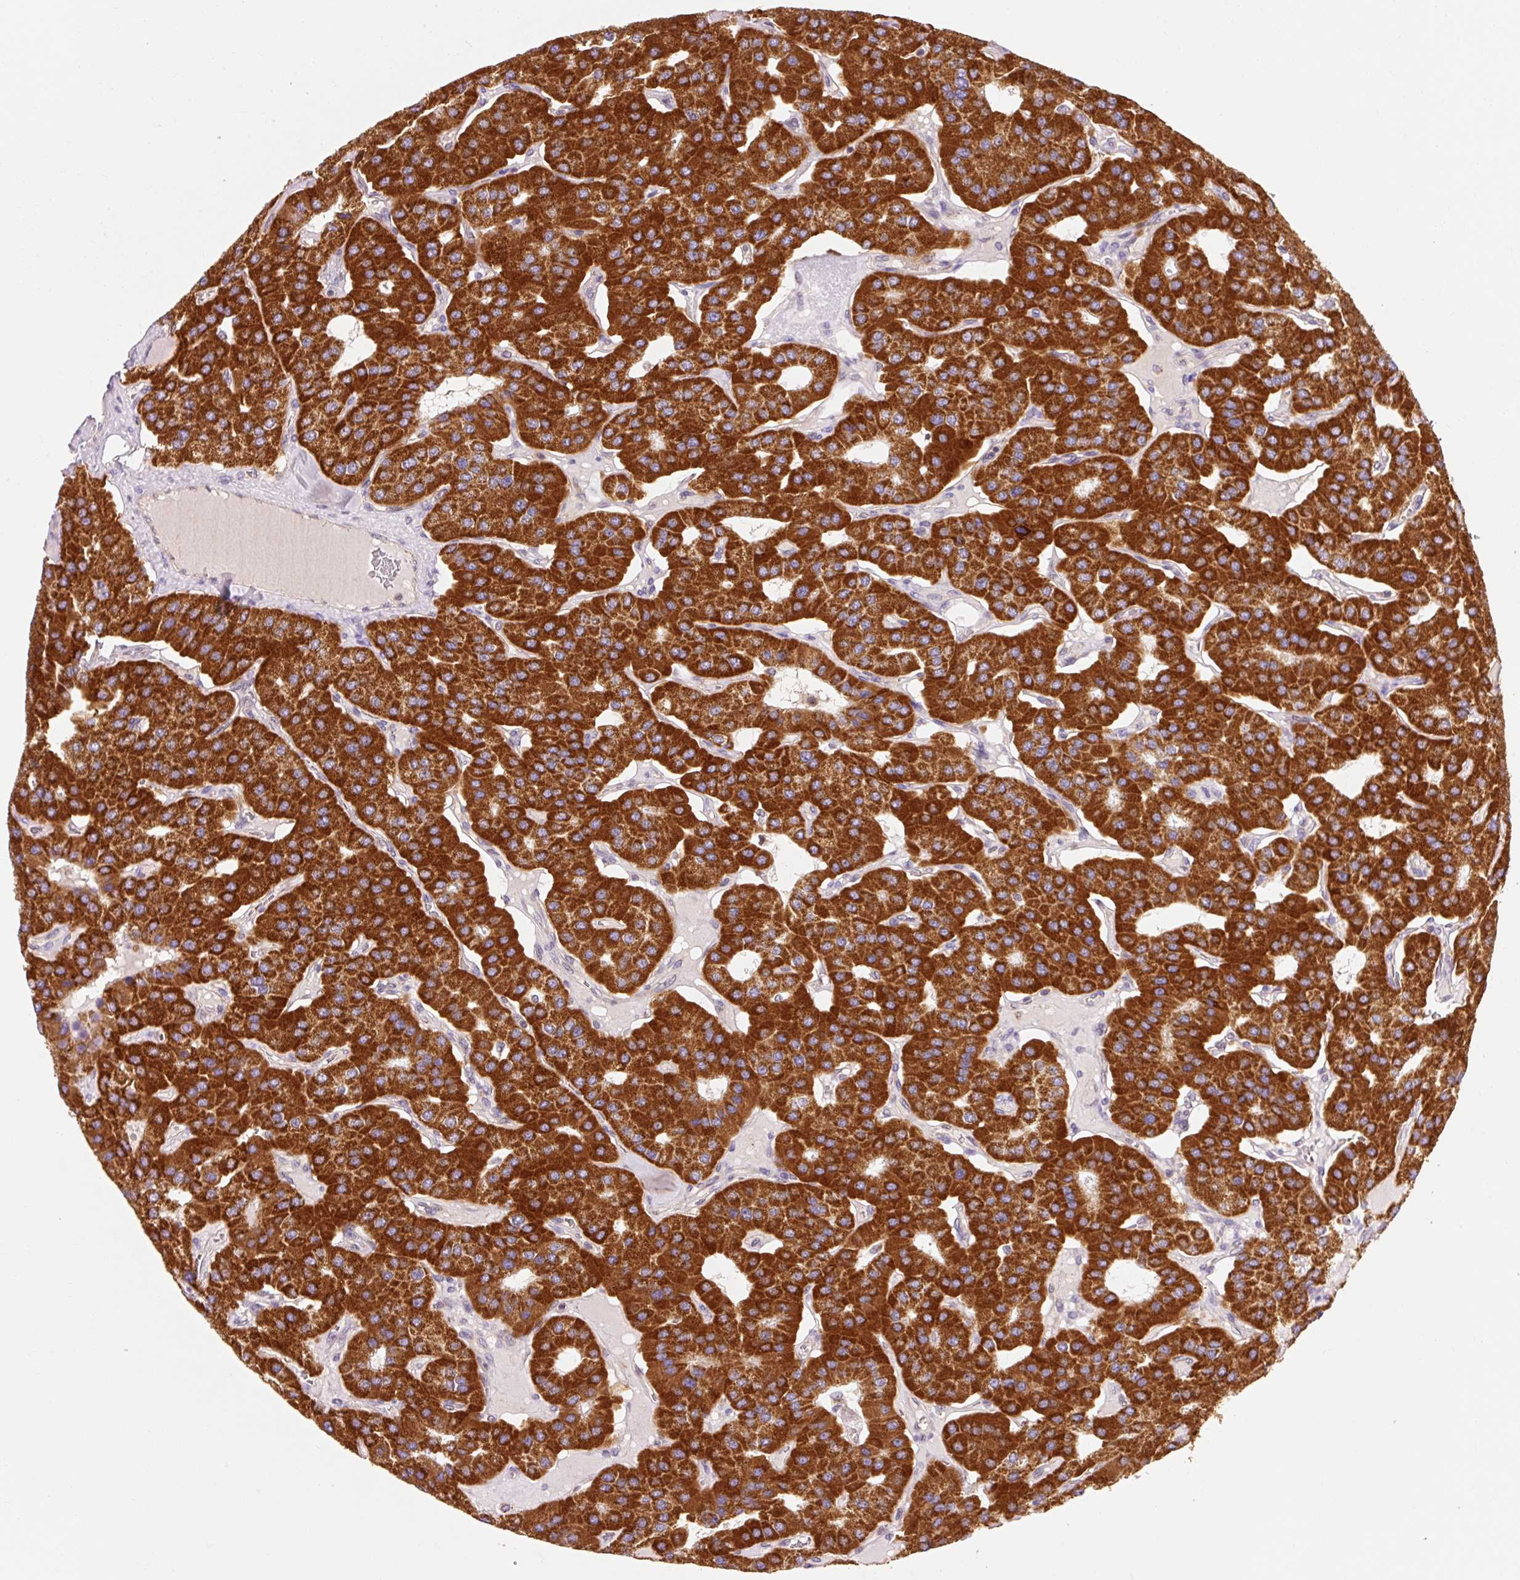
{"staining": {"intensity": "strong", "quantity": ">75%", "location": "cytoplasmic/membranous"}, "tissue": "parathyroid gland", "cell_type": "Glandular cells", "image_type": "normal", "snomed": [{"axis": "morphology", "description": "Normal tissue, NOS"}, {"axis": "morphology", "description": "Adenoma, NOS"}, {"axis": "topography", "description": "Parathyroid gland"}], "caption": "DAB immunohistochemical staining of unremarkable human parathyroid gland displays strong cytoplasmic/membranous protein expression in approximately >75% of glandular cells.", "gene": "IMMT", "patient": {"sex": "female", "age": 86}}